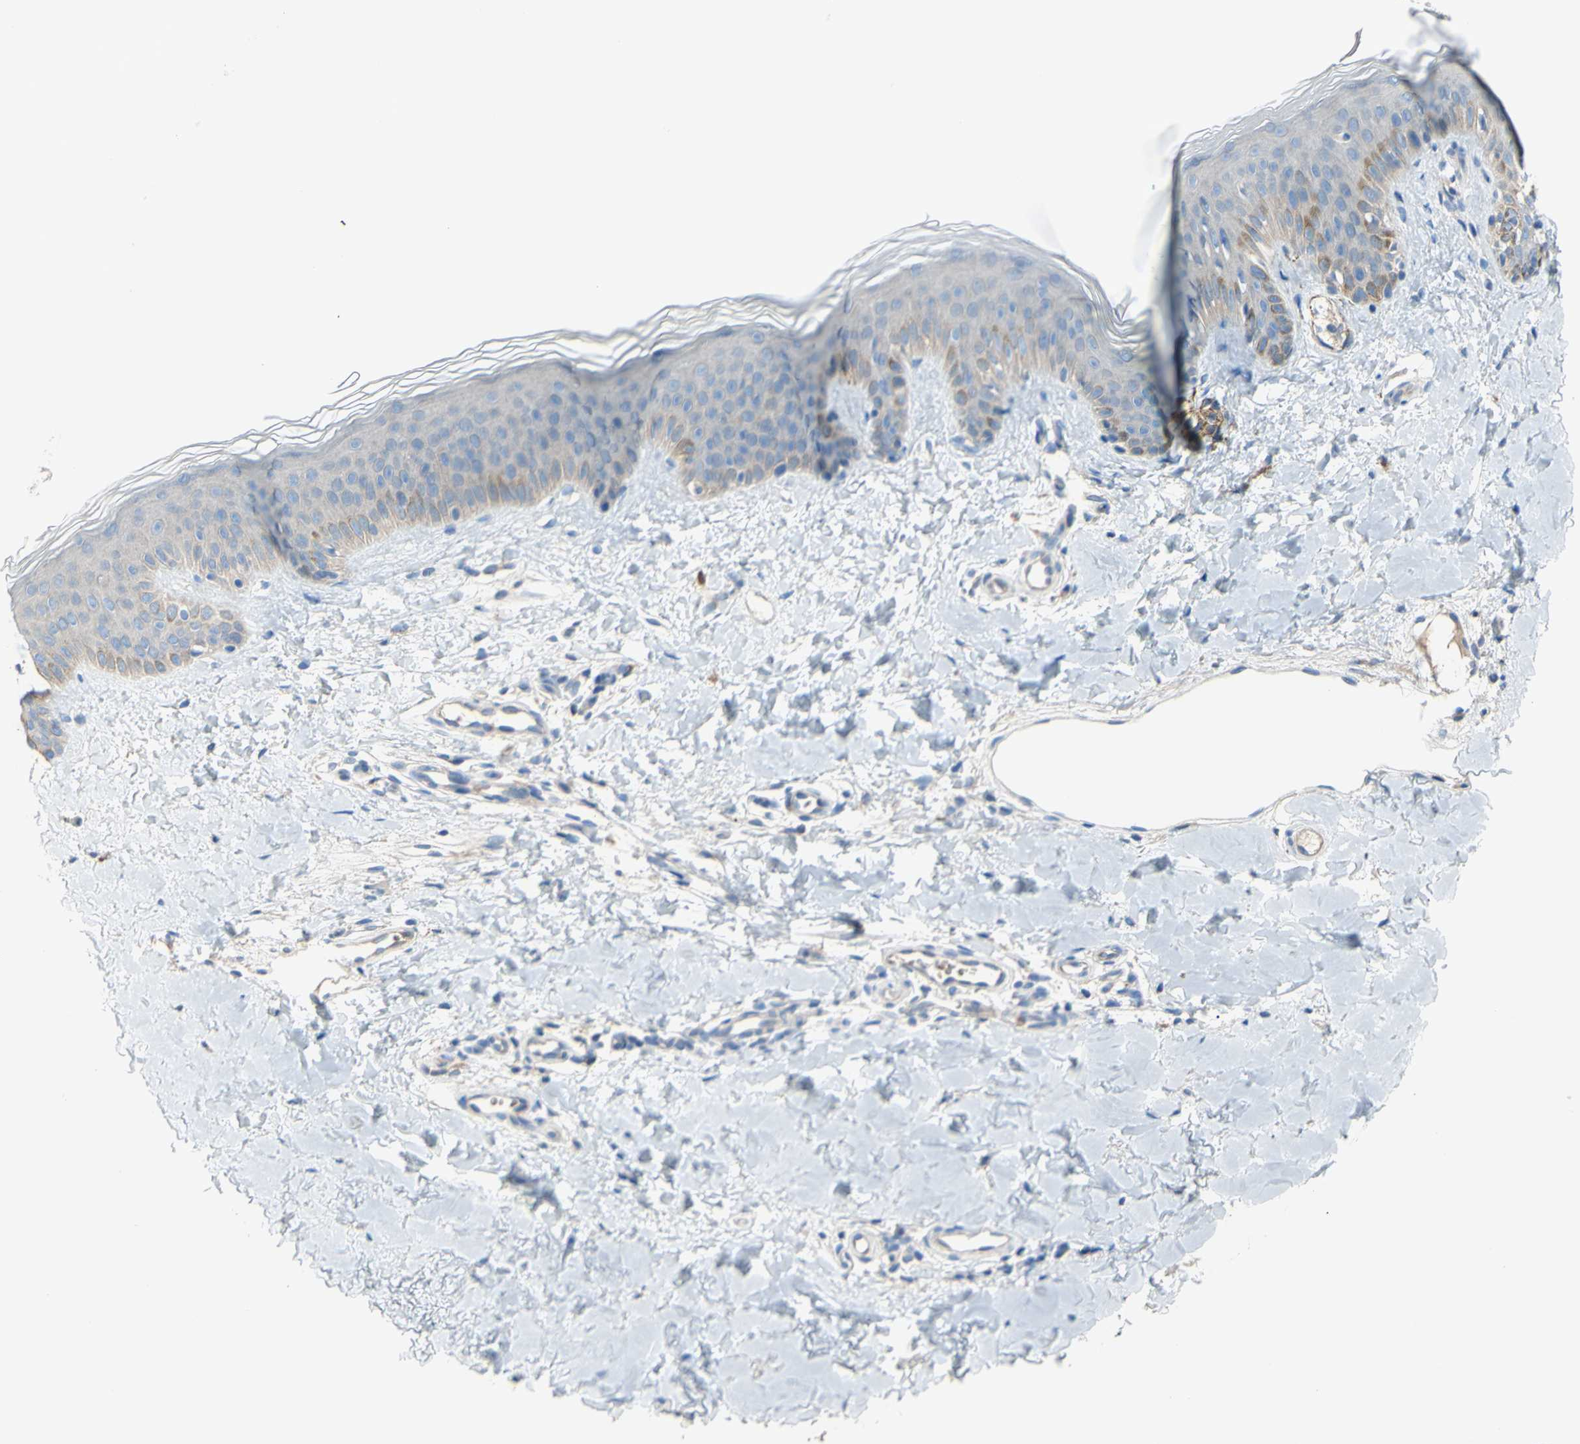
{"staining": {"intensity": "negative", "quantity": "none", "location": "none"}, "tissue": "skin", "cell_type": "Fibroblasts", "image_type": "normal", "snomed": [{"axis": "morphology", "description": "Normal tissue, NOS"}, {"axis": "topography", "description": "Skin"}], "caption": "Image shows no protein staining in fibroblasts of normal skin.", "gene": "TMEM59L", "patient": {"sex": "male", "age": 16}}